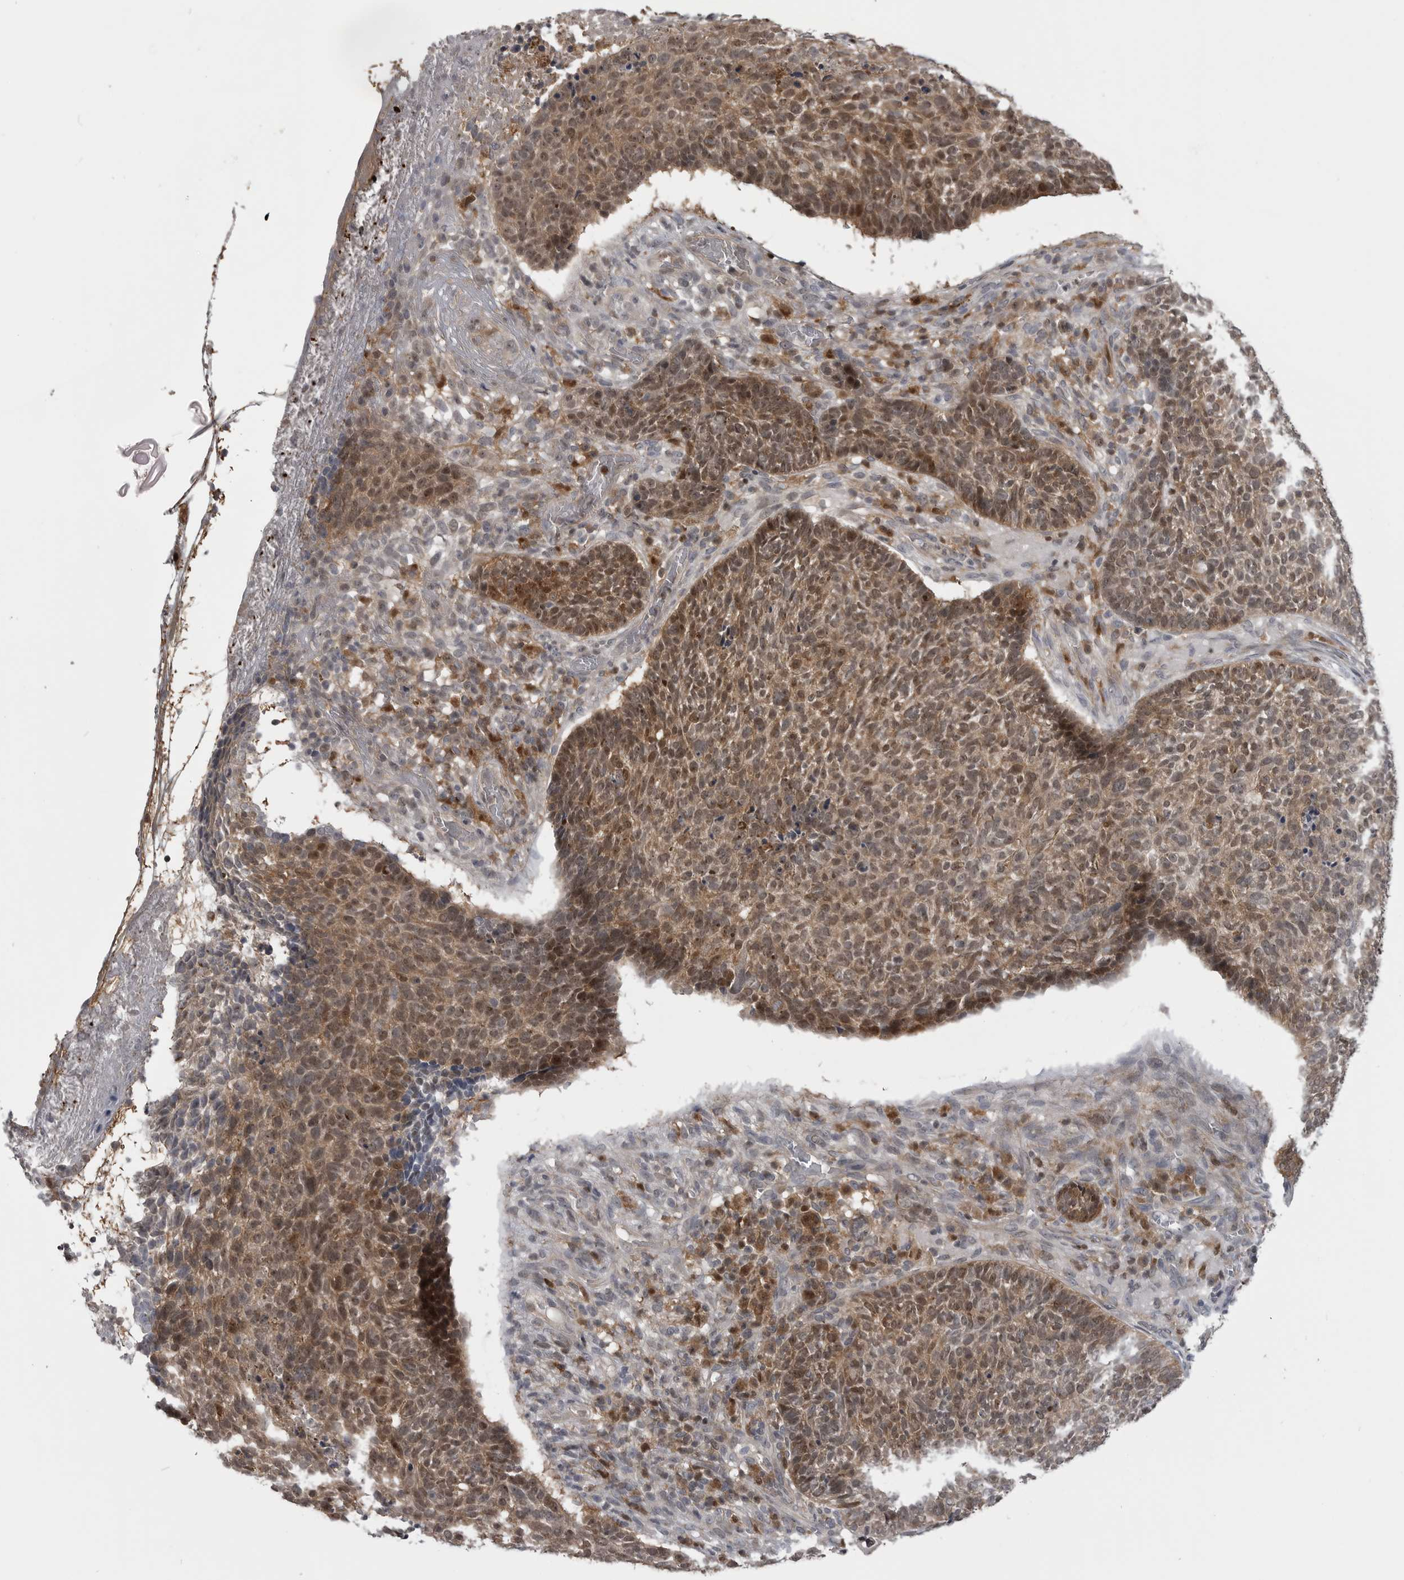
{"staining": {"intensity": "moderate", "quantity": ">75%", "location": "cytoplasmic/membranous,nuclear"}, "tissue": "skin cancer", "cell_type": "Tumor cells", "image_type": "cancer", "snomed": [{"axis": "morphology", "description": "Basal cell carcinoma"}, {"axis": "topography", "description": "Skin"}], "caption": "IHC of skin cancer (basal cell carcinoma) exhibits medium levels of moderate cytoplasmic/membranous and nuclear staining in approximately >75% of tumor cells.", "gene": "MAPK13", "patient": {"sex": "male", "age": 85}}